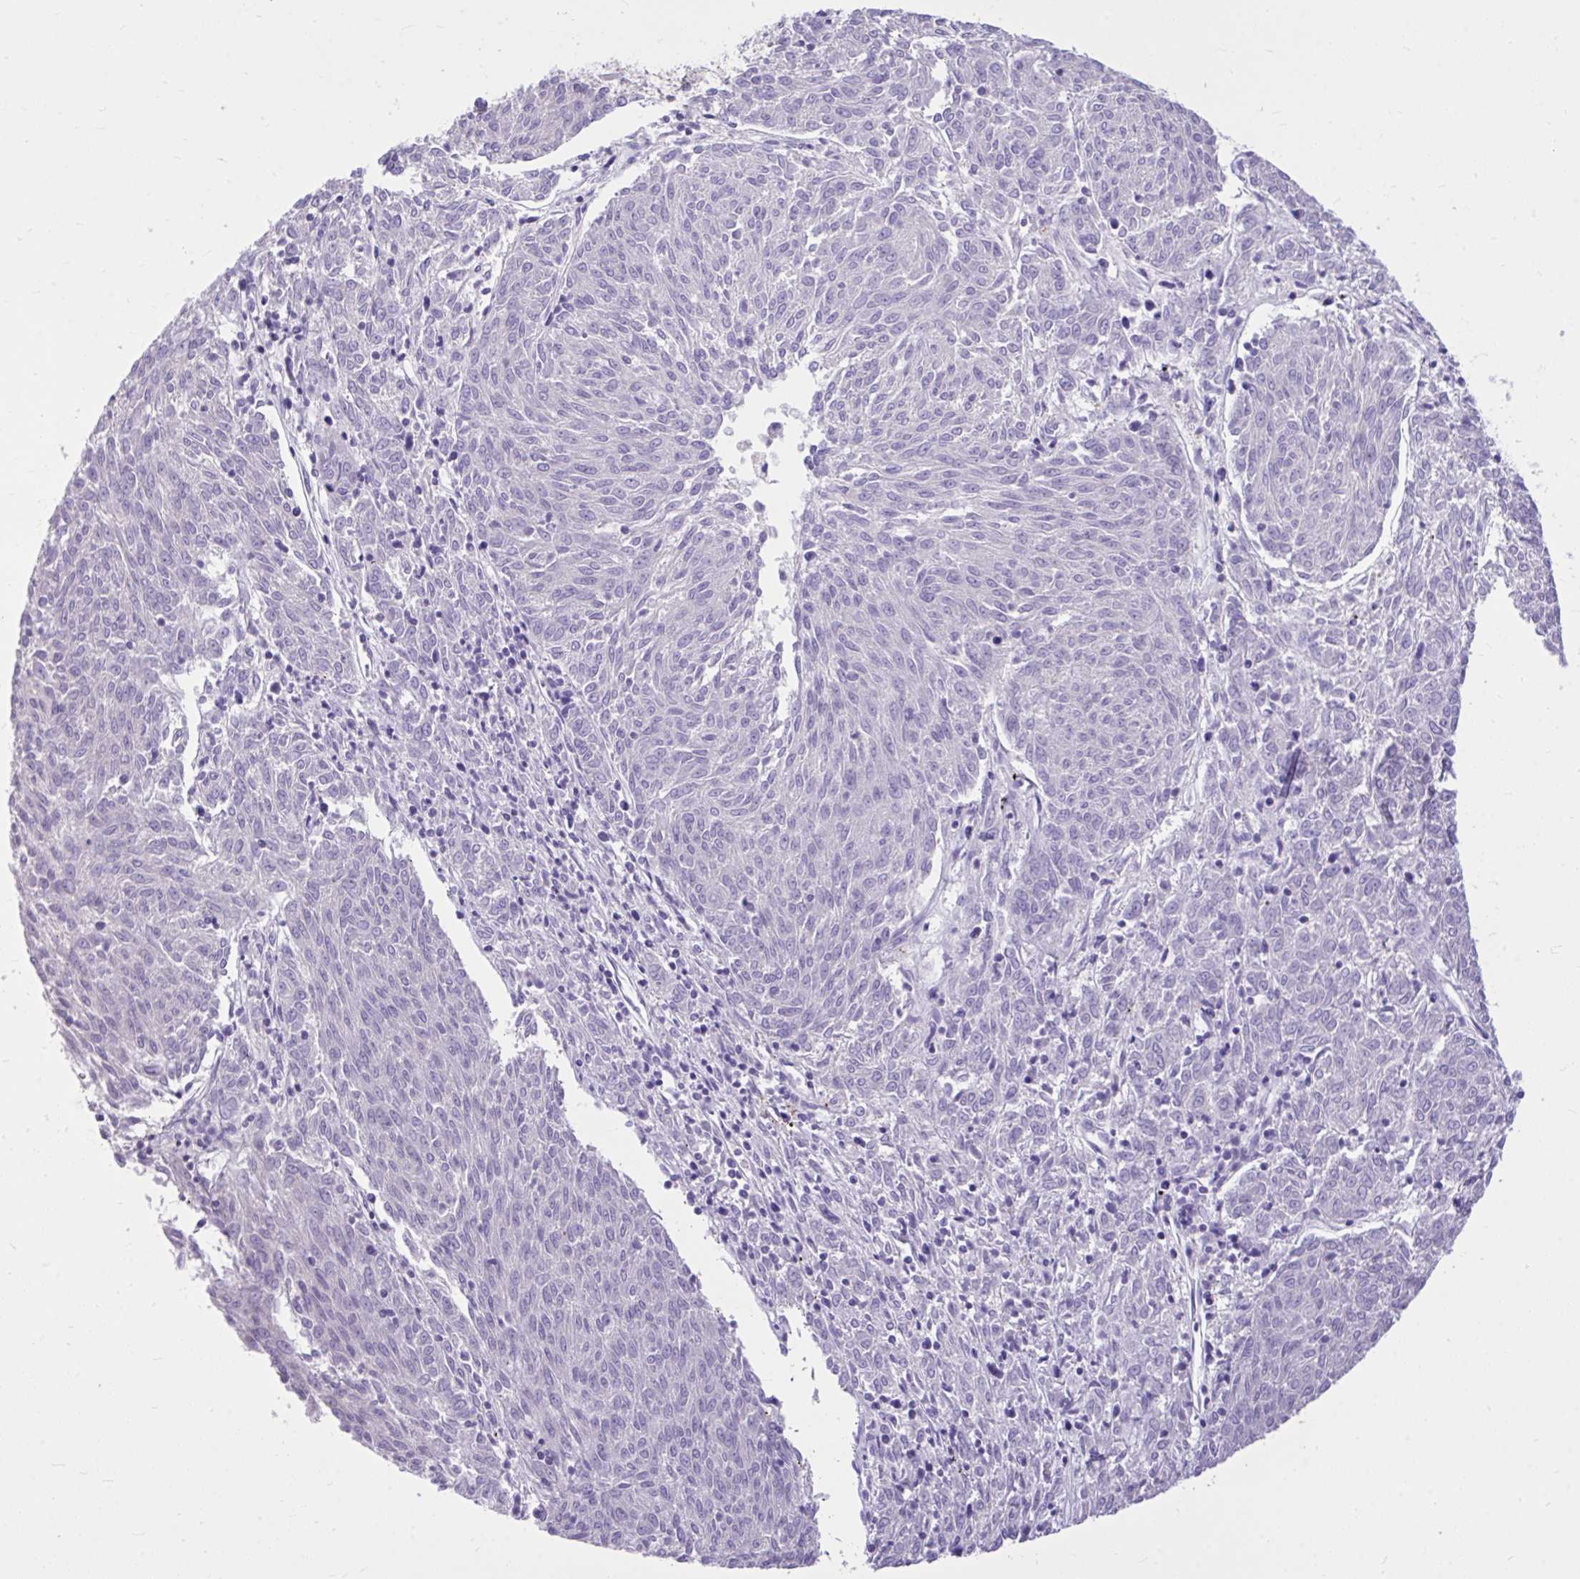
{"staining": {"intensity": "weak", "quantity": "<25%", "location": "cytoplasmic/membranous"}, "tissue": "melanoma", "cell_type": "Tumor cells", "image_type": "cancer", "snomed": [{"axis": "morphology", "description": "Malignant melanoma, NOS"}, {"axis": "topography", "description": "Skin"}], "caption": "Immunohistochemical staining of human malignant melanoma reveals no significant staining in tumor cells.", "gene": "TLR7", "patient": {"sex": "female", "age": 72}}